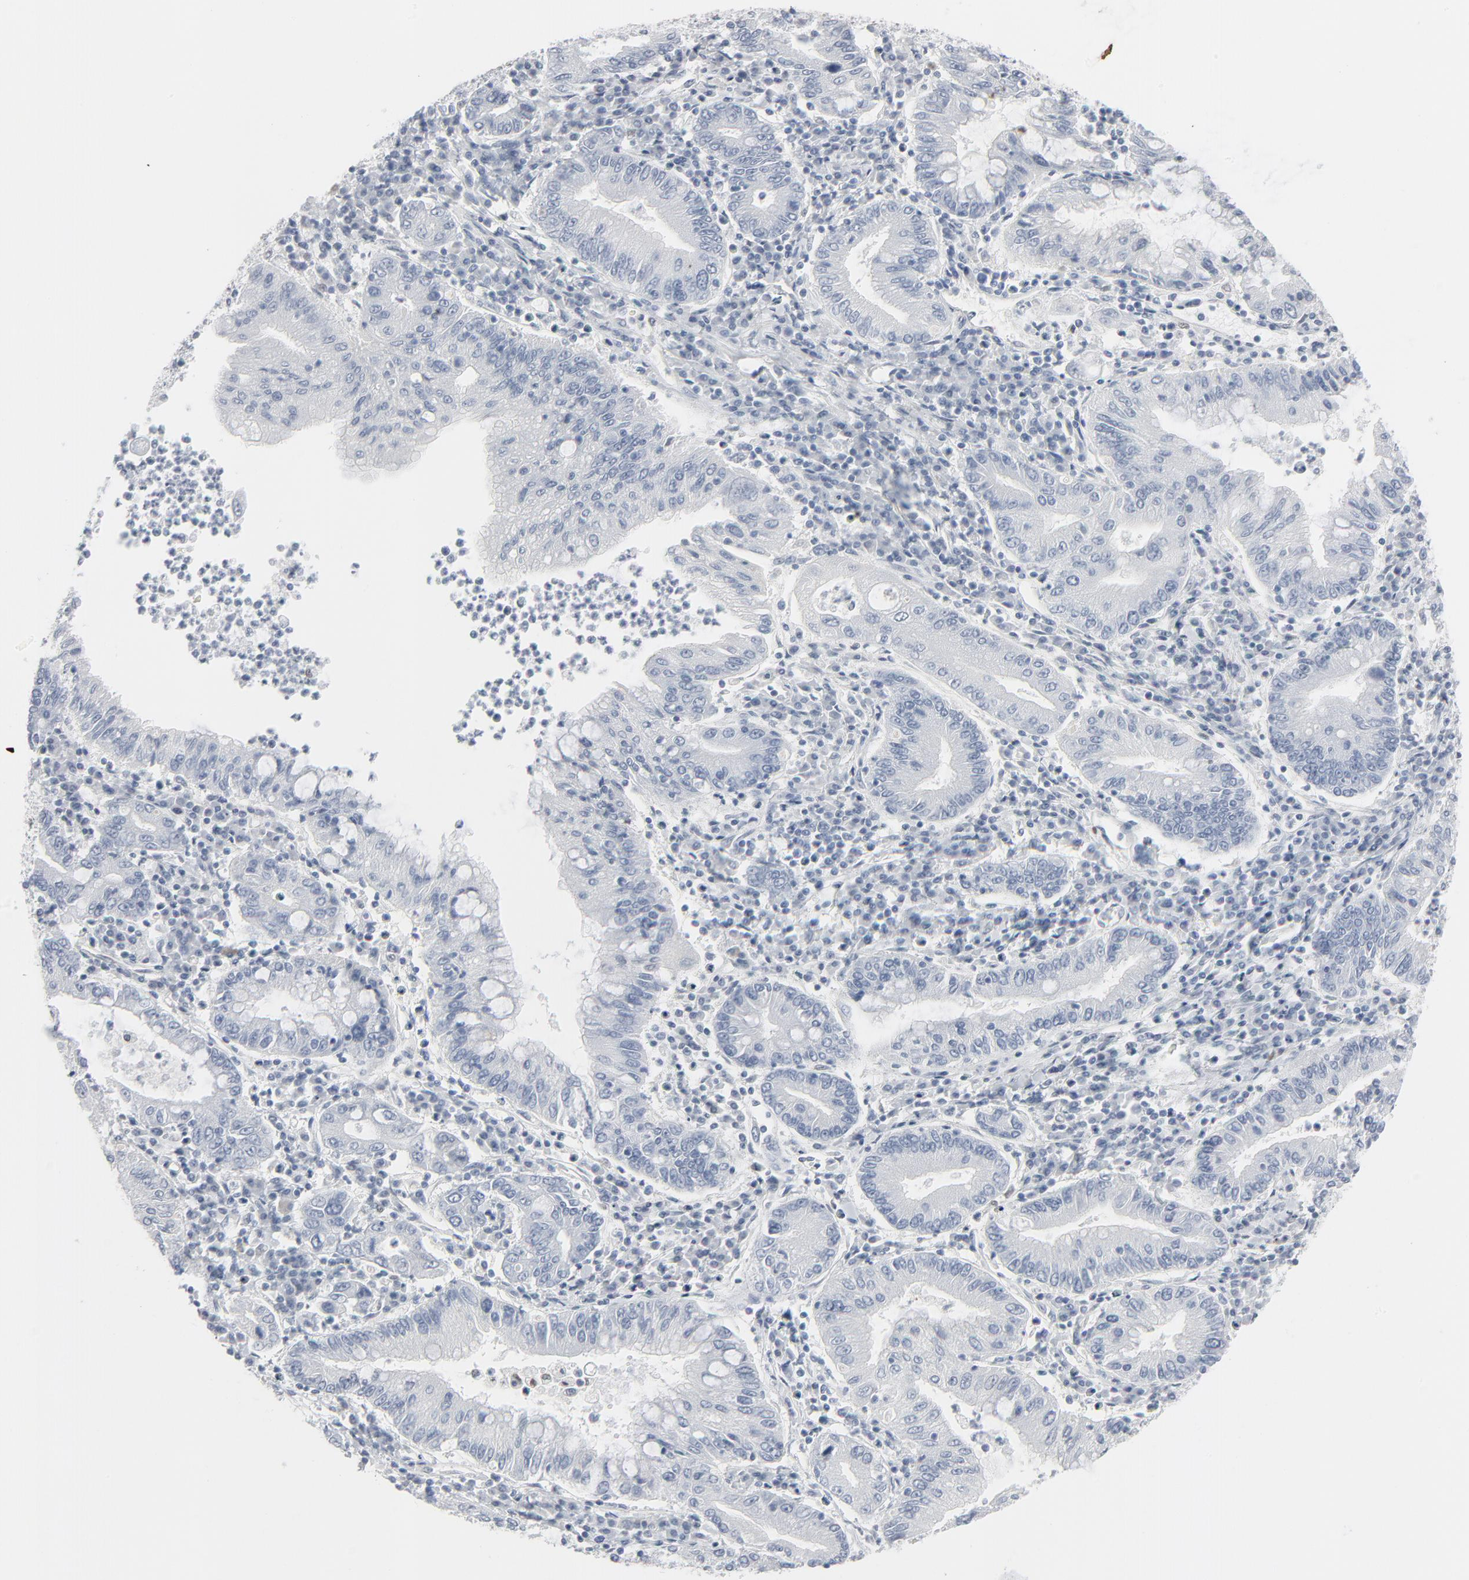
{"staining": {"intensity": "negative", "quantity": "none", "location": "none"}, "tissue": "stomach cancer", "cell_type": "Tumor cells", "image_type": "cancer", "snomed": [{"axis": "morphology", "description": "Normal tissue, NOS"}, {"axis": "morphology", "description": "Adenocarcinoma, NOS"}, {"axis": "topography", "description": "Esophagus"}, {"axis": "topography", "description": "Stomach, upper"}, {"axis": "topography", "description": "Peripheral nerve tissue"}], "caption": "Tumor cells show no significant staining in stomach cancer (adenocarcinoma).", "gene": "MITF", "patient": {"sex": "male", "age": 62}}